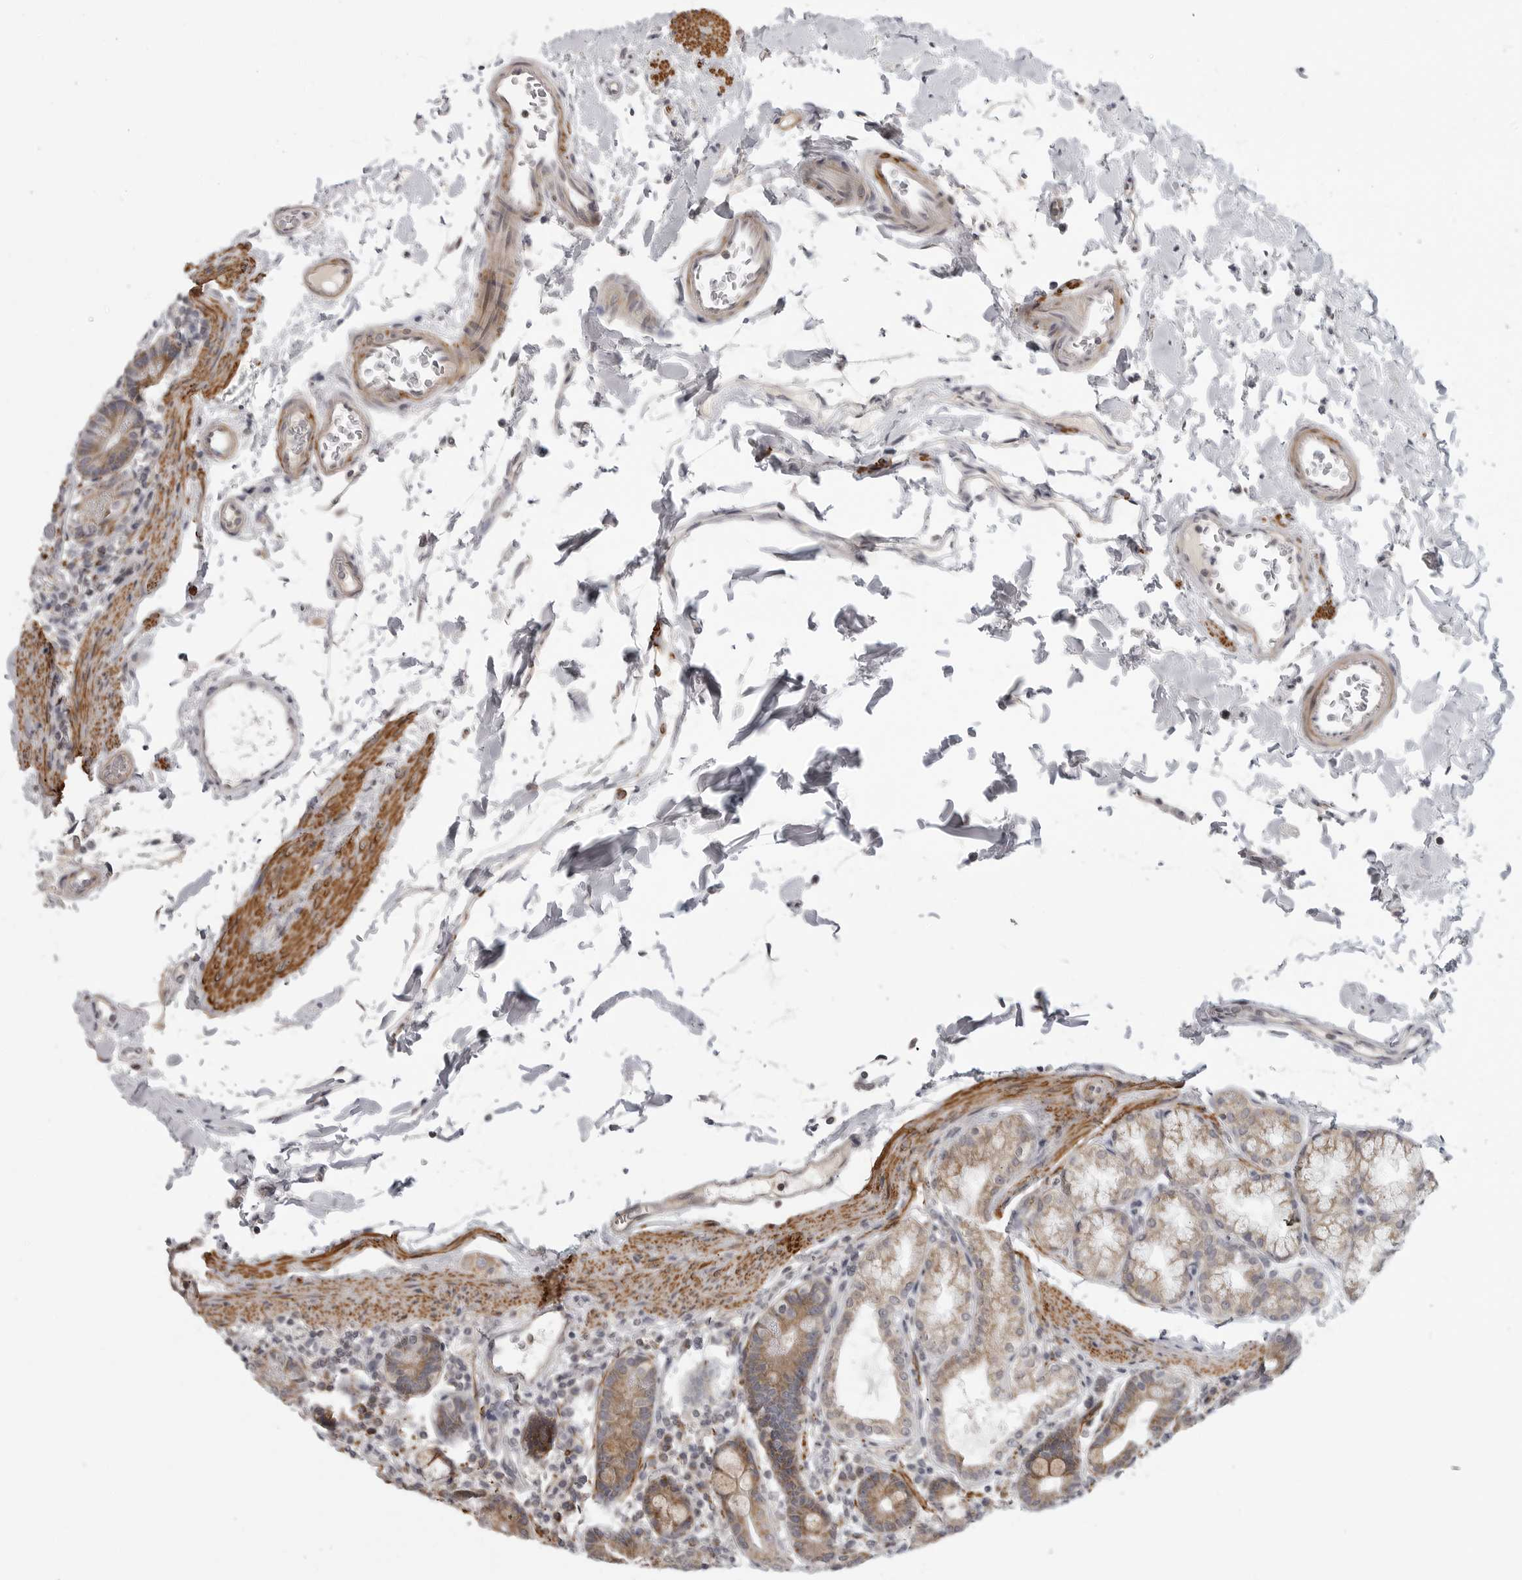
{"staining": {"intensity": "moderate", "quantity": ">75%", "location": "cytoplasmic/membranous"}, "tissue": "duodenum", "cell_type": "Glandular cells", "image_type": "normal", "snomed": [{"axis": "morphology", "description": "Normal tissue, NOS"}, {"axis": "morphology", "description": "Adenocarcinoma, NOS"}, {"axis": "topography", "description": "Pancreas"}, {"axis": "topography", "description": "Duodenum"}], "caption": "A micrograph showing moderate cytoplasmic/membranous expression in approximately >75% of glandular cells in benign duodenum, as visualized by brown immunohistochemical staining.", "gene": "MAP7D1", "patient": {"sex": "male", "age": 50}}